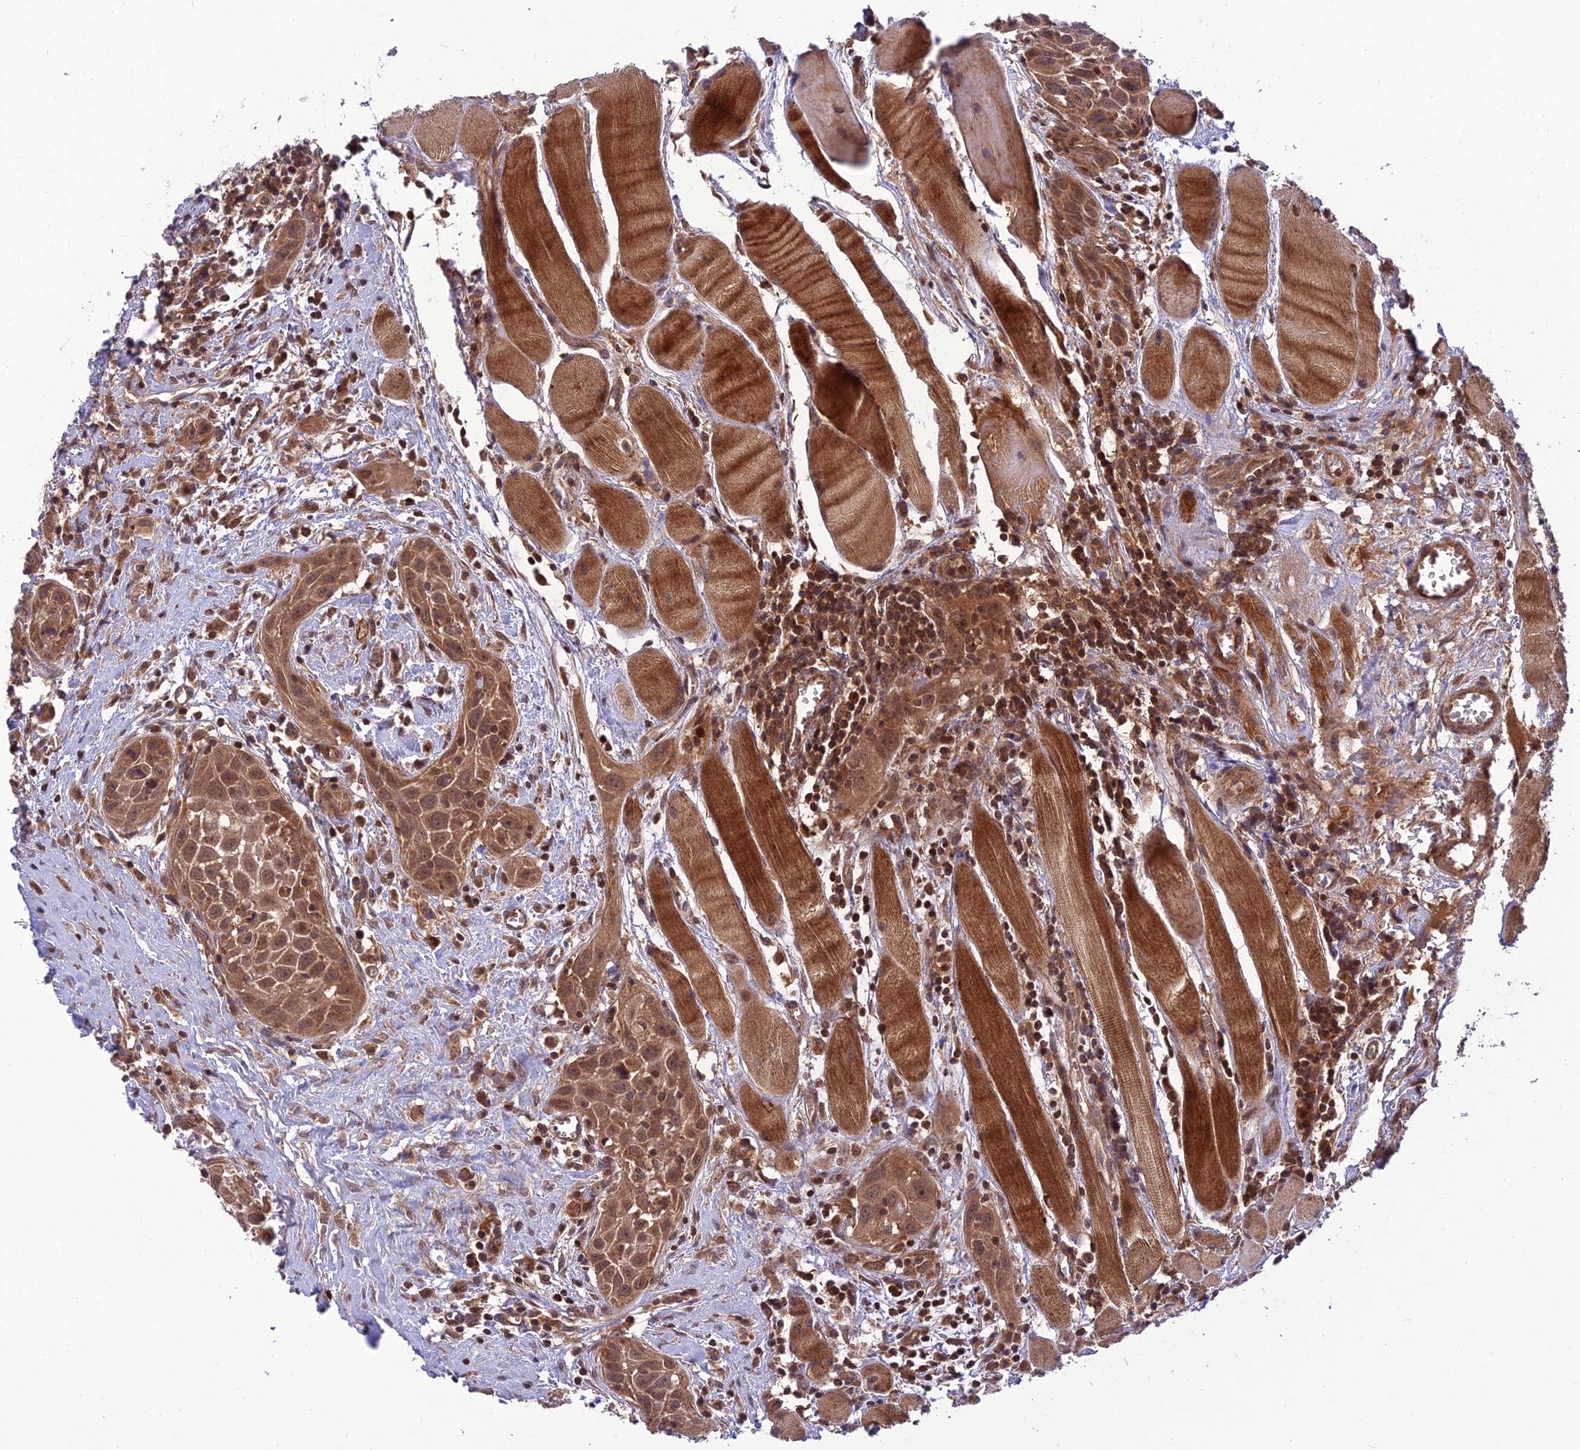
{"staining": {"intensity": "moderate", "quantity": ">75%", "location": "cytoplasmic/membranous,nuclear"}, "tissue": "head and neck cancer", "cell_type": "Tumor cells", "image_type": "cancer", "snomed": [{"axis": "morphology", "description": "Squamous cell carcinoma, NOS"}, {"axis": "topography", "description": "Oral tissue"}, {"axis": "topography", "description": "Head-Neck"}], "caption": "Head and neck squamous cell carcinoma stained with DAB (3,3'-diaminobenzidine) immunohistochemistry demonstrates medium levels of moderate cytoplasmic/membranous and nuclear positivity in approximately >75% of tumor cells. The protein of interest is stained brown, and the nuclei are stained in blue (DAB IHC with brightfield microscopy, high magnification).", "gene": "NDUFC1", "patient": {"sex": "female", "age": 50}}